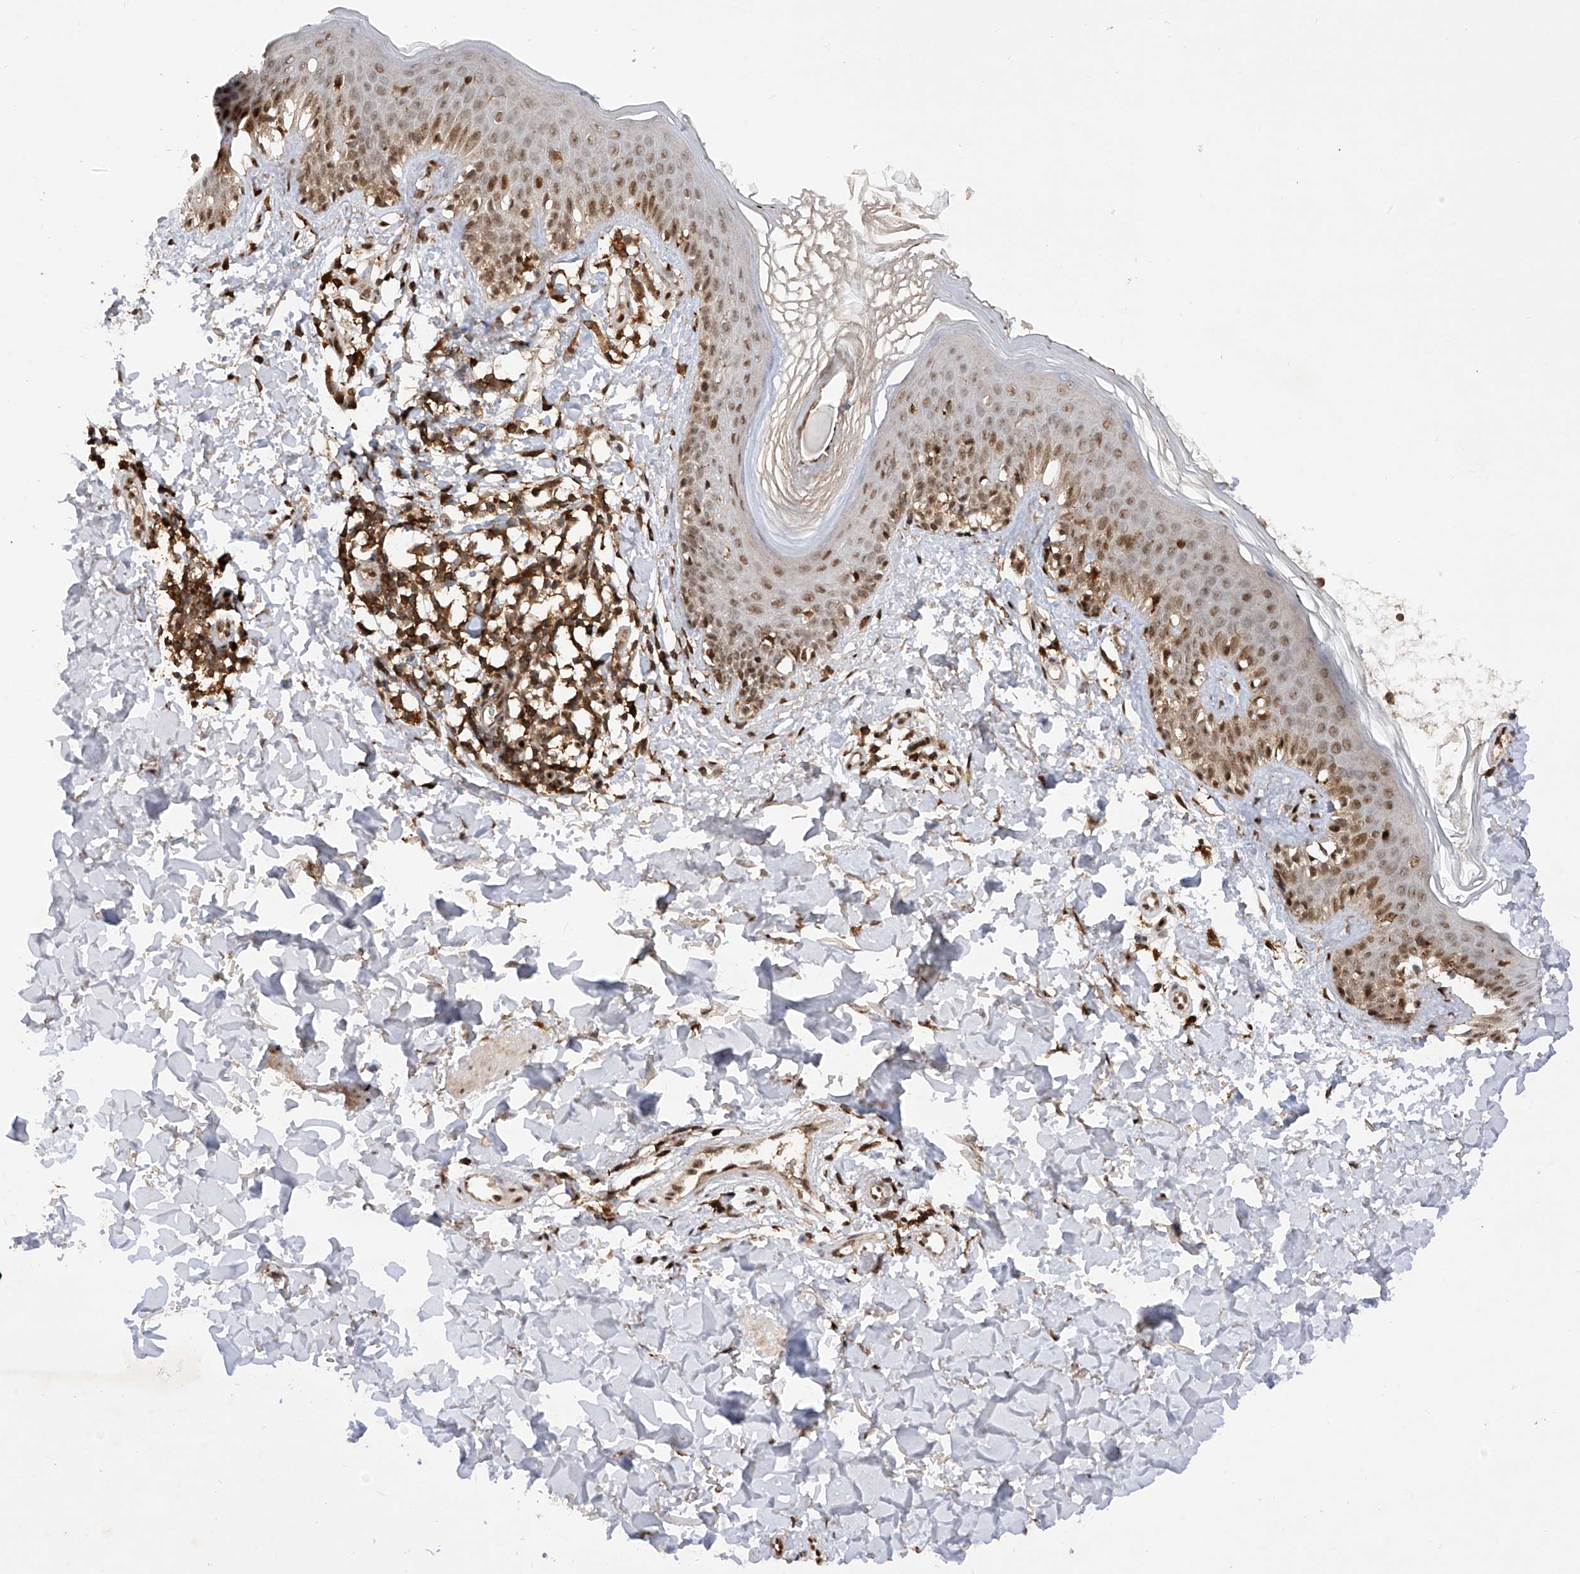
{"staining": {"intensity": "strong", "quantity": ">75%", "location": "nuclear"}, "tissue": "skin", "cell_type": "Fibroblasts", "image_type": "normal", "snomed": [{"axis": "morphology", "description": "Normal tissue, NOS"}, {"axis": "topography", "description": "Skin"}], "caption": "Immunohistochemistry (IHC) photomicrograph of unremarkable skin stained for a protein (brown), which reveals high levels of strong nuclear staining in approximately >75% of fibroblasts.", "gene": "ZNF280D", "patient": {"sex": "male", "age": 37}}